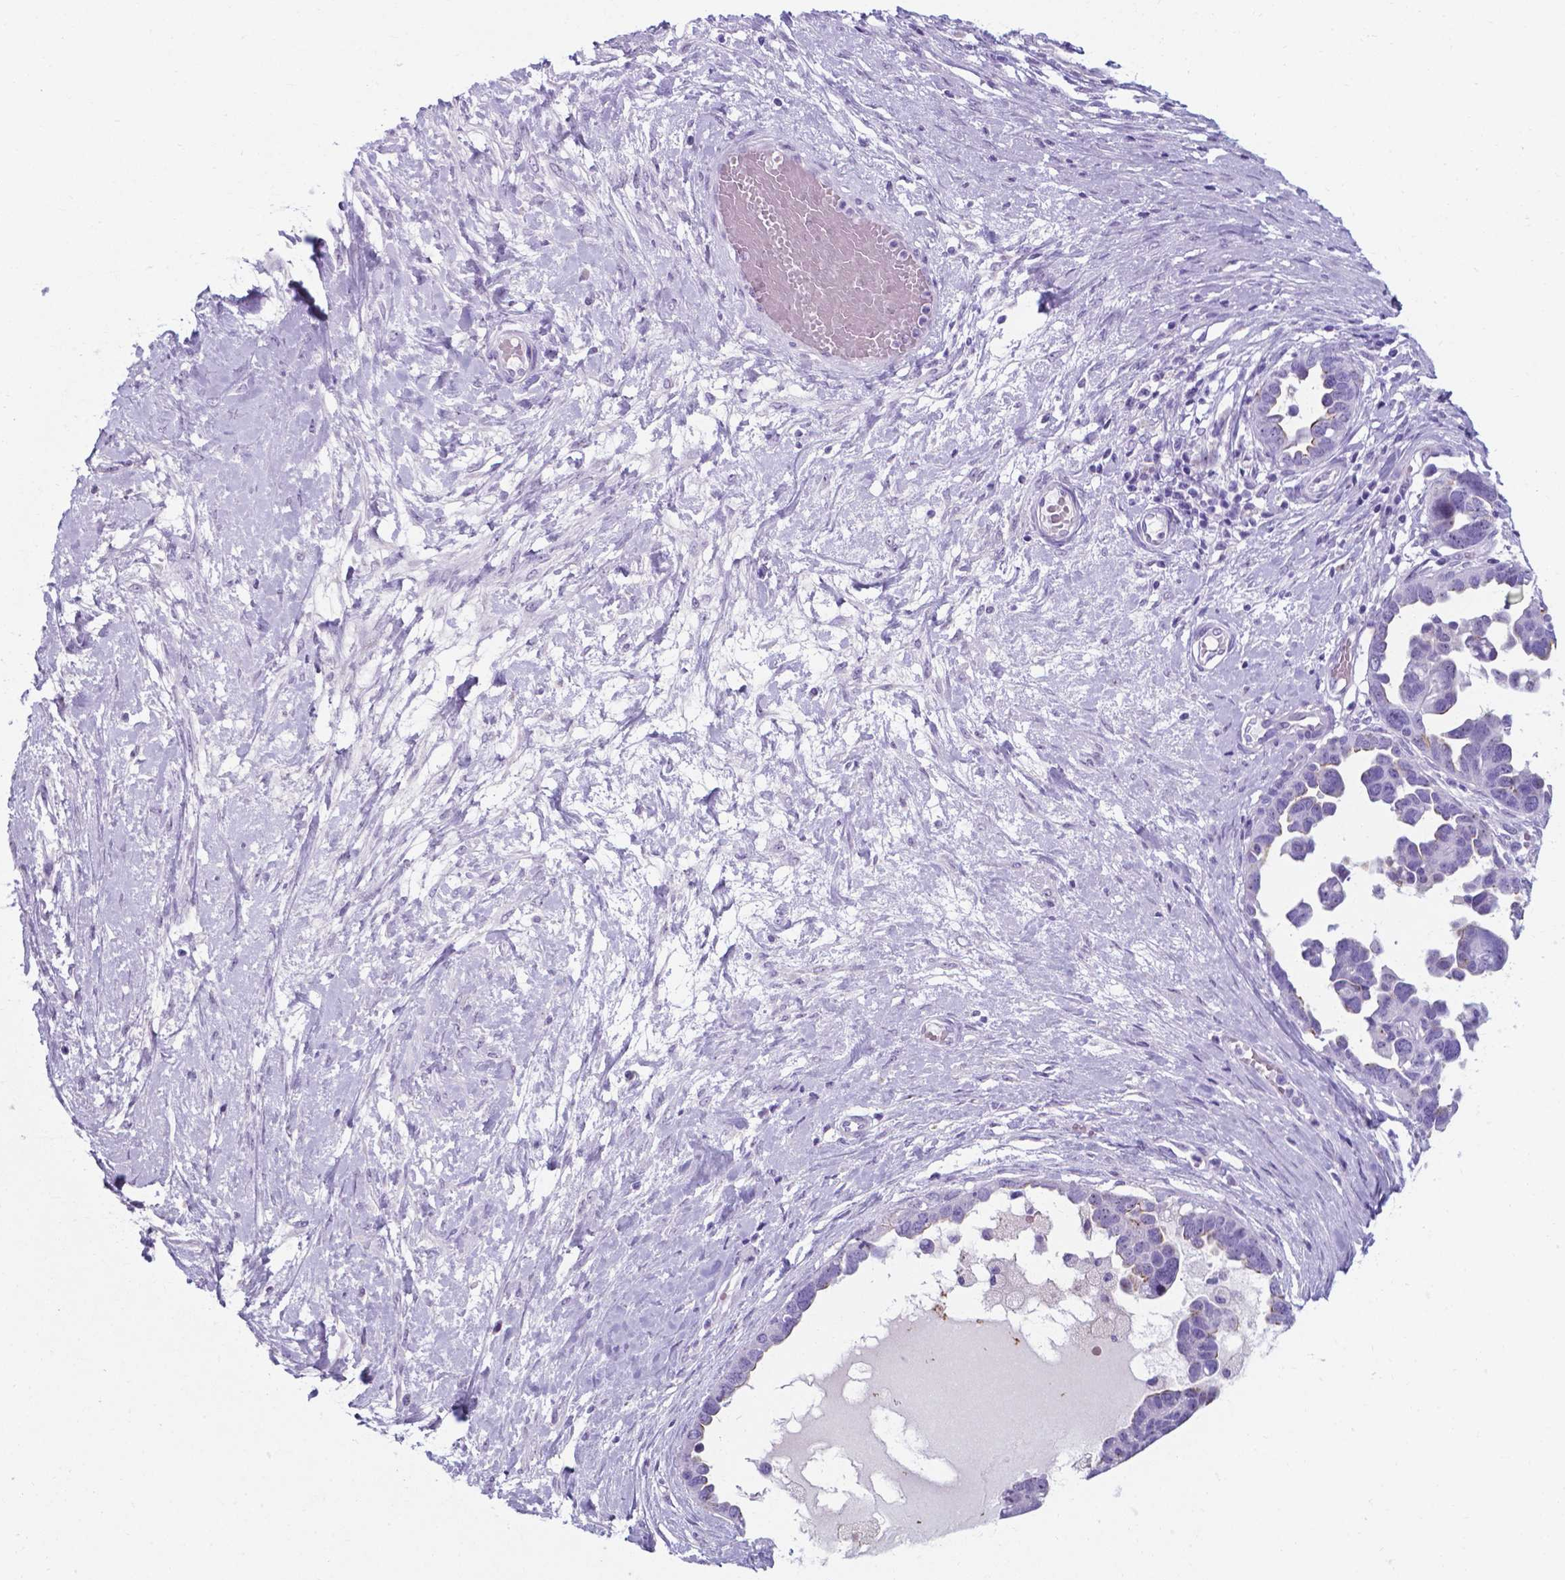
{"staining": {"intensity": "moderate", "quantity": "<25%", "location": "cytoplasmic/membranous"}, "tissue": "ovarian cancer", "cell_type": "Tumor cells", "image_type": "cancer", "snomed": [{"axis": "morphology", "description": "Cystadenocarcinoma, serous, NOS"}, {"axis": "topography", "description": "Ovary"}], "caption": "Ovarian serous cystadenocarcinoma was stained to show a protein in brown. There is low levels of moderate cytoplasmic/membranous expression in approximately <25% of tumor cells. Nuclei are stained in blue.", "gene": "AP5B1", "patient": {"sex": "female", "age": 54}}